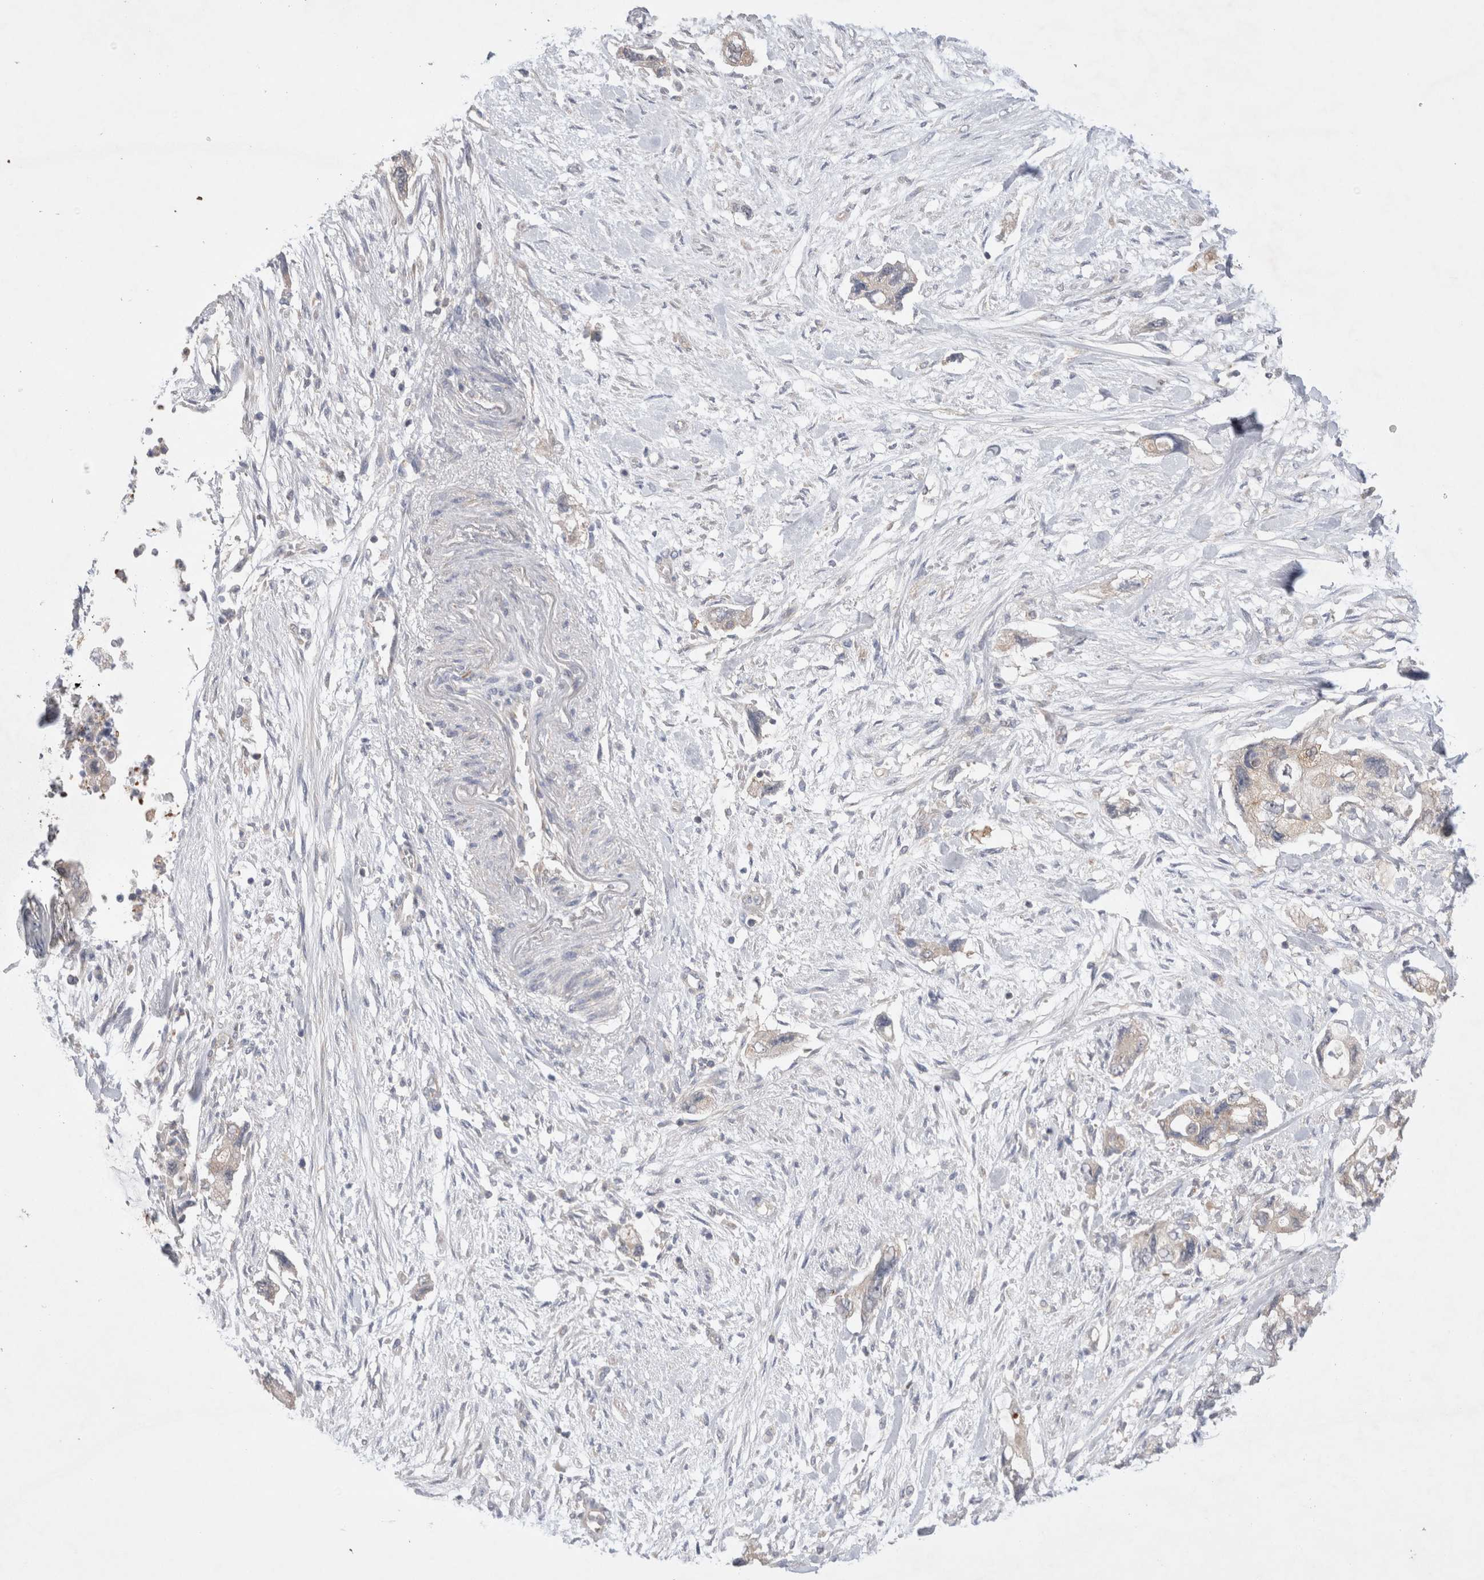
{"staining": {"intensity": "negative", "quantity": "none", "location": "none"}, "tissue": "pancreatic cancer", "cell_type": "Tumor cells", "image_type": "cancer", "snomed": [{"axis": "morphology", "description": "Adenocarcinoma, NOS"}, {"axis": "topography", "description": "Pancreas"}], "caption": "Immunohistochemistry of human adenocarcinoma (pancreatic) reveals no positivity in tumor cells. (DAB IHC, high magnification).", "gene": "IFT74", "patient": {"sex": "female", "age": 73}}